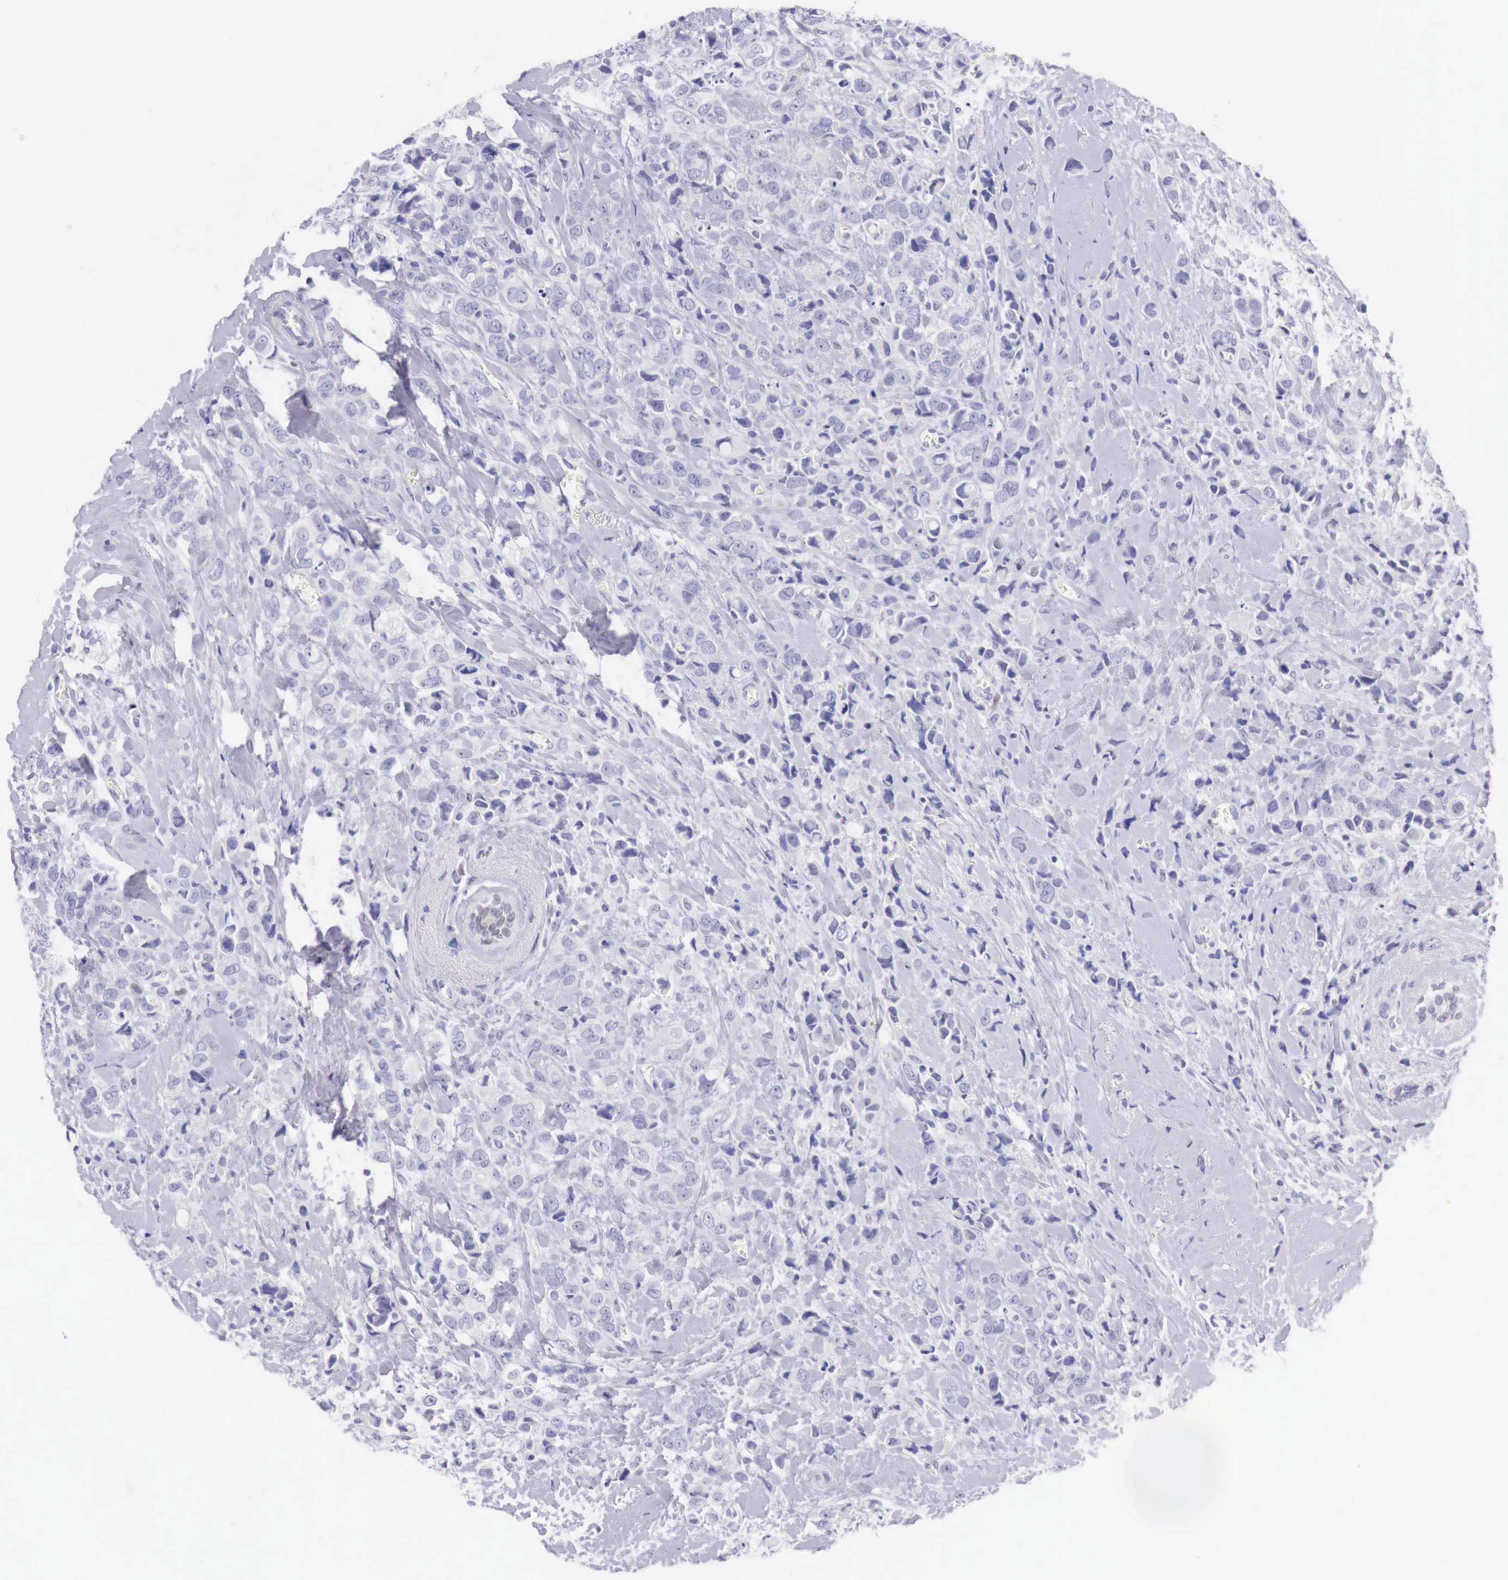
{"staining": {"intensity": "negative", "quantity": "none", "location": "none"}, "tissue": "breast cancer", "cell_type": "Tumor cells", "image_type": "cancer", "snomed": [{"axis": "morphology", "description": "Lobular carcinoma"}, {"axis": "topography", "description": "Breast"}], "caption": "Breast lobular carcinoma was stained to show a protein in brown. There is no significant positivity in tumor cells. (DAB (3,3'-diaminobenzidine) IHC with hematoxylin counter stain).", "gene": "BCL6", "patient": {"sex": "female", "age": 57}}